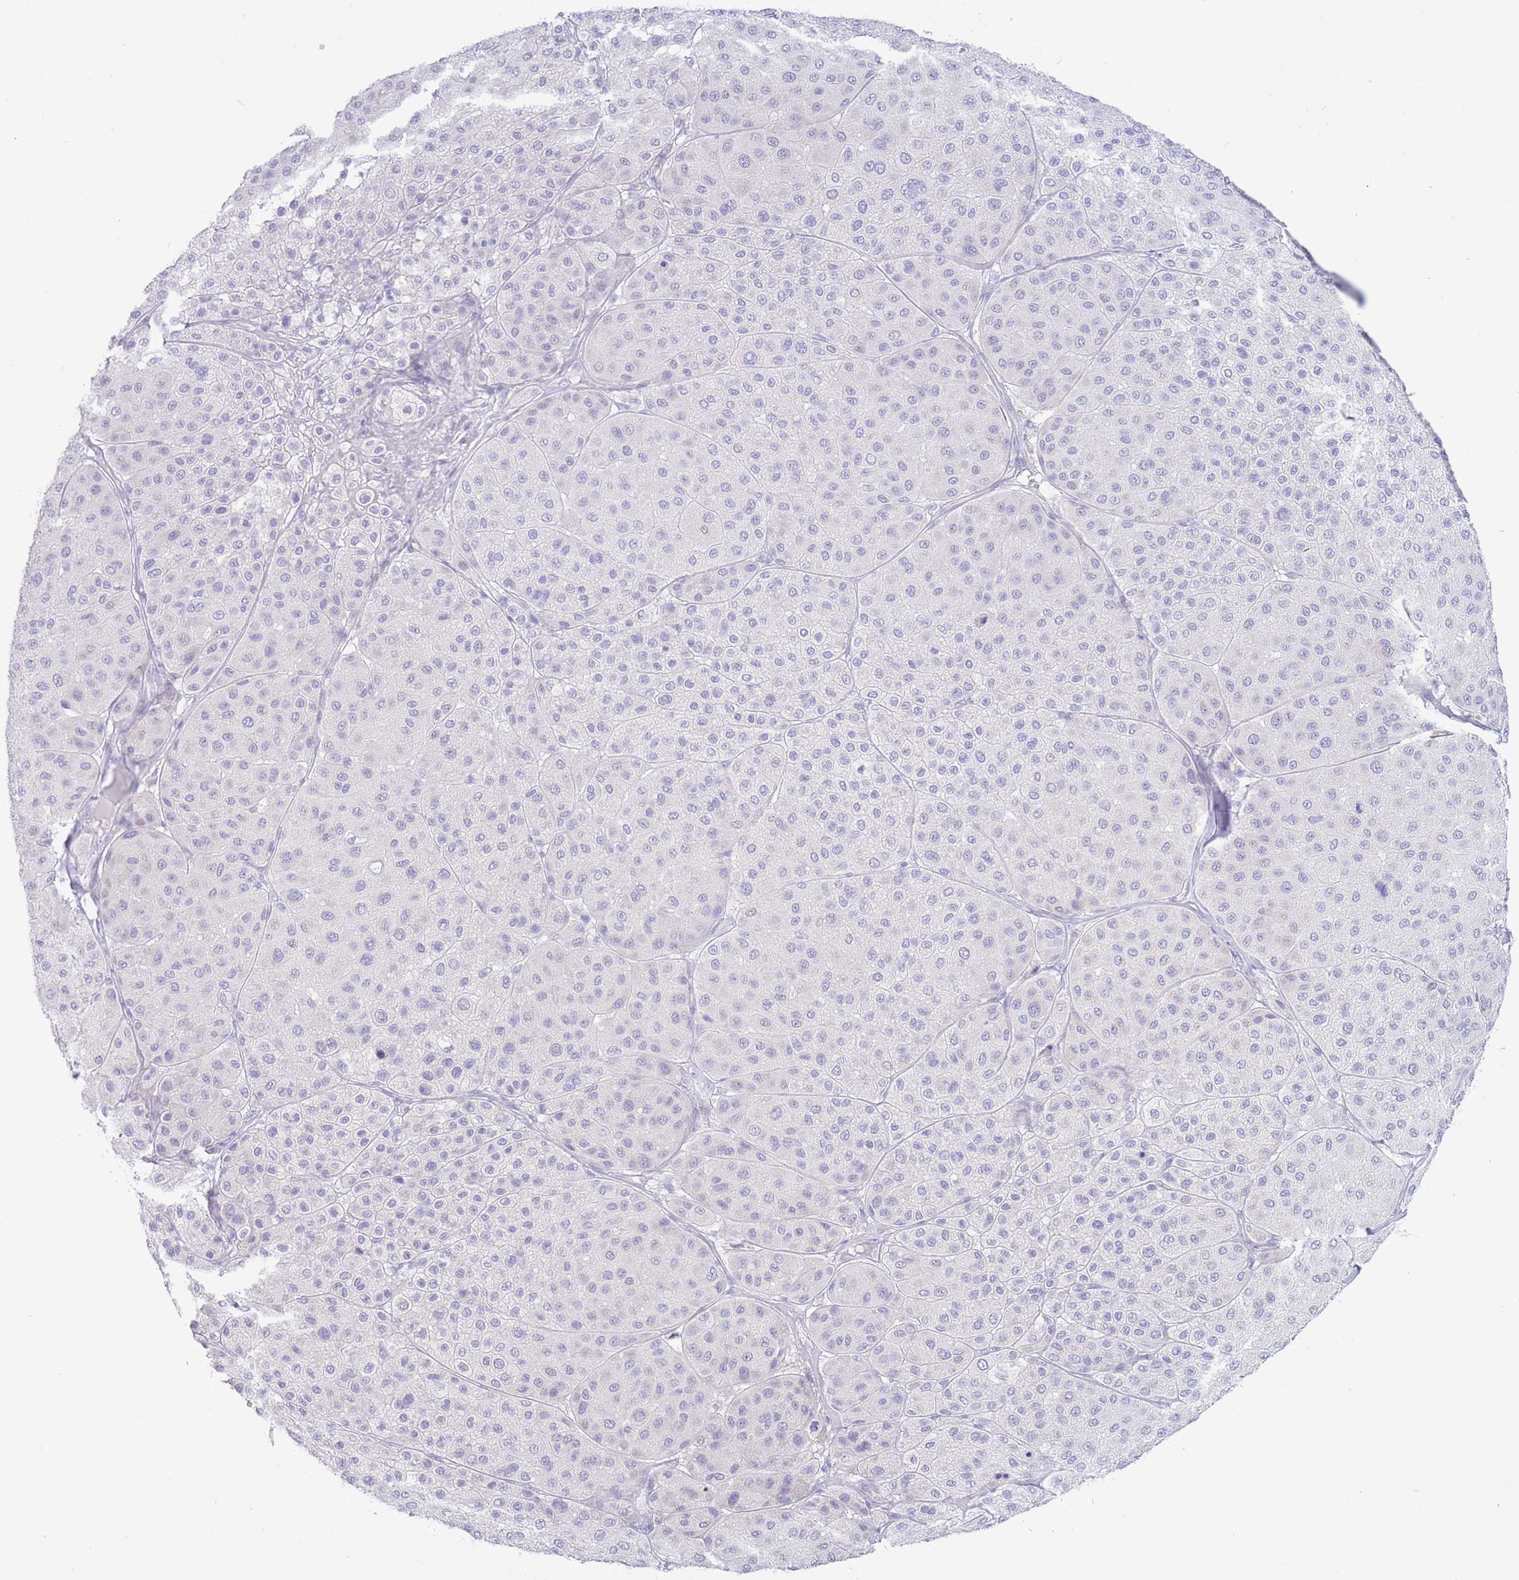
{"staining": {"intensity": "negative", "quantity": "none", "location": "none"}, "tissue": "melanoma", "cell_type": "Tumor cells", "image_type": "cancer", "snomed": [{"axis": "morphology", "description": "Malignant melanoma, Metastatic site"}, {"axis": "topography", "description": "Smooth muscle"}], "caption": "Malignant melanoma (metastatic site) was stained to show a protein in brown. There is no significant staining in tumor cells.", "gene": "ACR", "patient": {"sex": "male", "age": 41}}